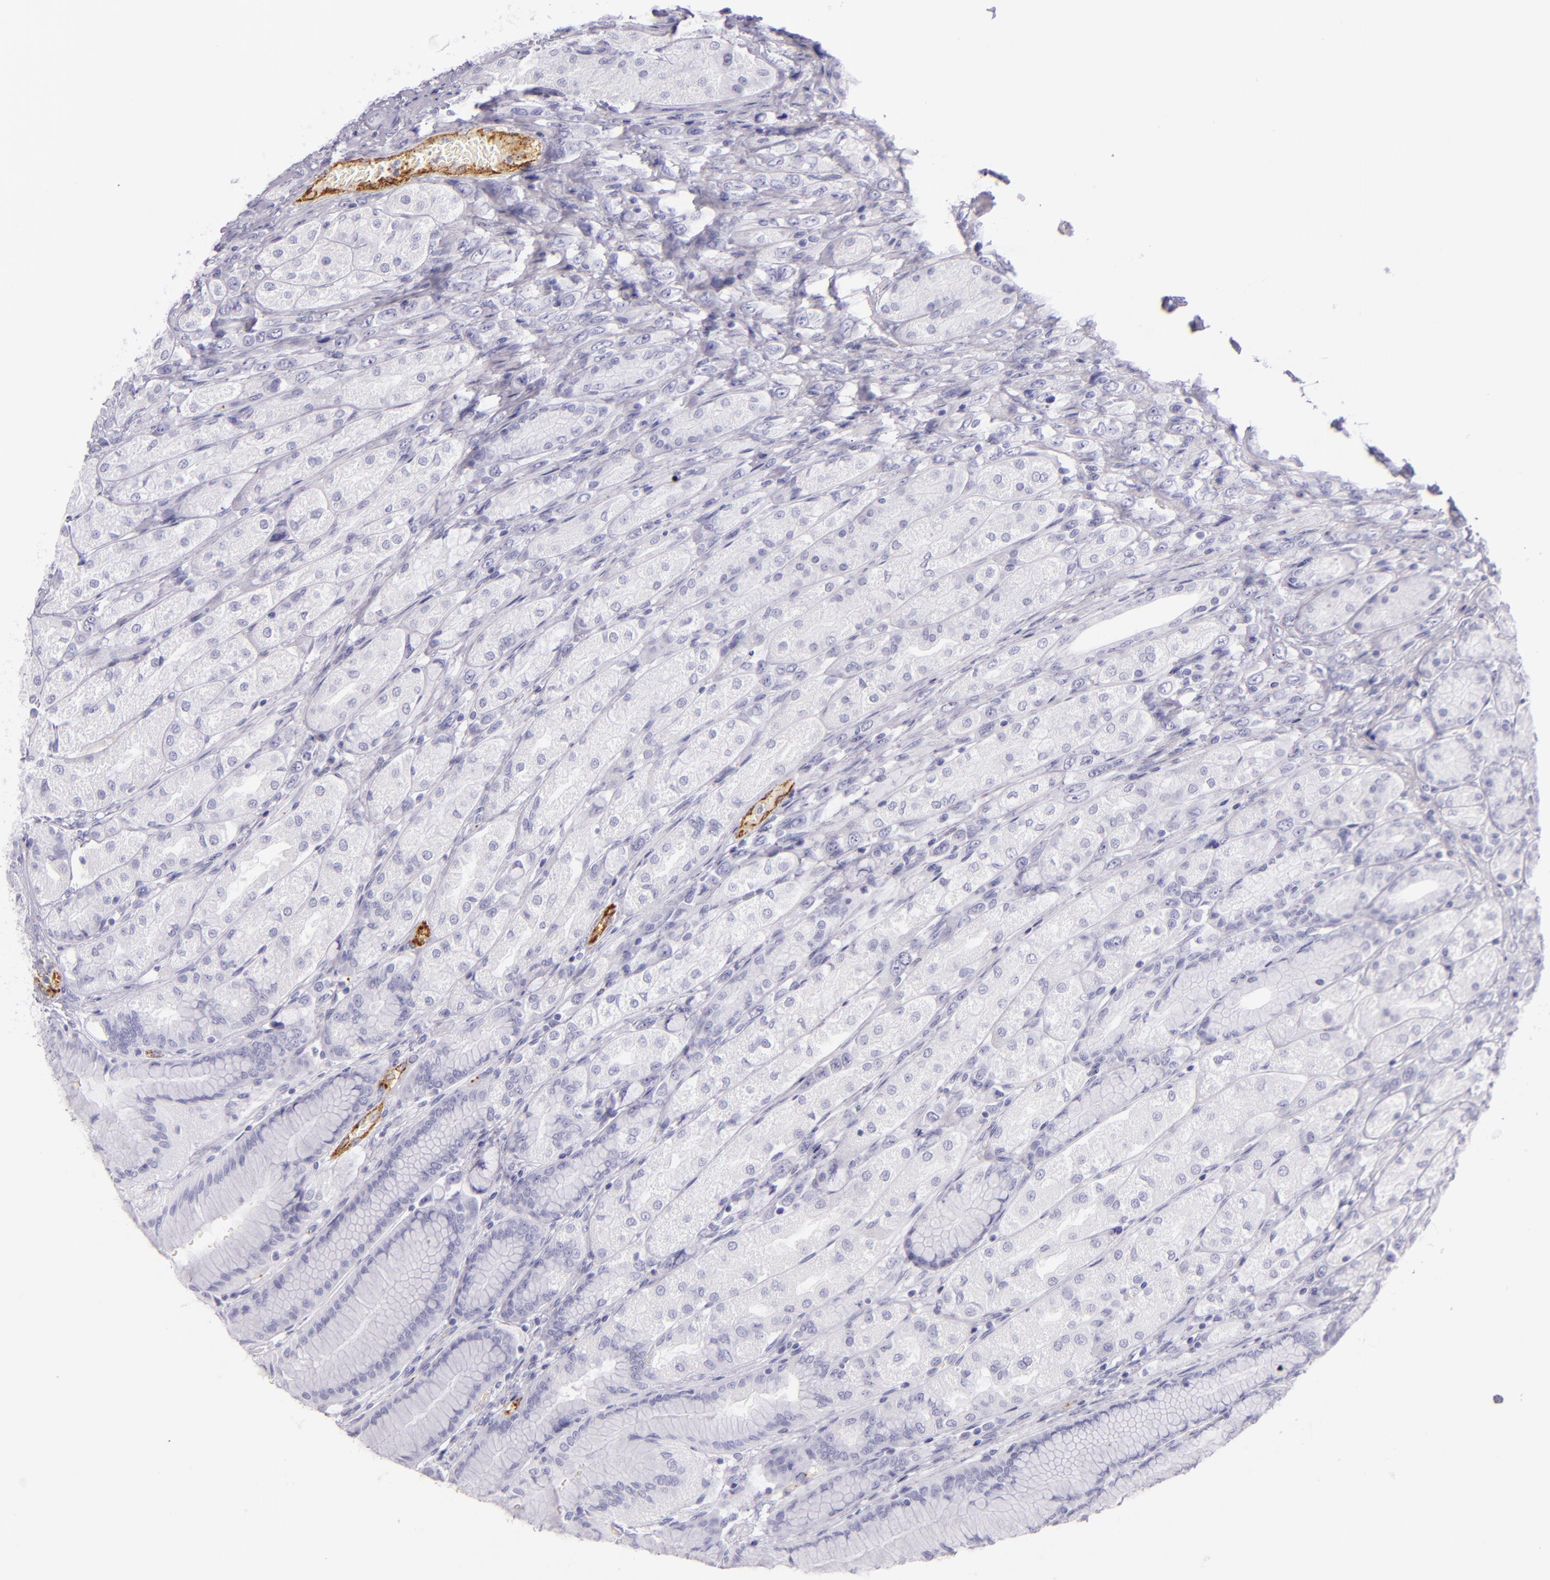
{"staining": {"intensity": "negative", "quantity": "none", "location": "none"}, "tissue": "stomach", "cell_type": "Glandular cells", "image_type": "normal", "snomed": [{"axis": "morphology", "description": "Normal tissue, NOS"}, {"axis": "morphology", "description": "Adenocarcinoma, NOS"}, {"axis": "topography", "description": "Stomach"}, {"axis": "topography", "description": "Stomach, lower"}], "caption": "Human stomach stained for a protein using IHC demonstrates no staining in glandular cells.", "gene": "SELP", "patient": {"sex": "female", "age": 65}}